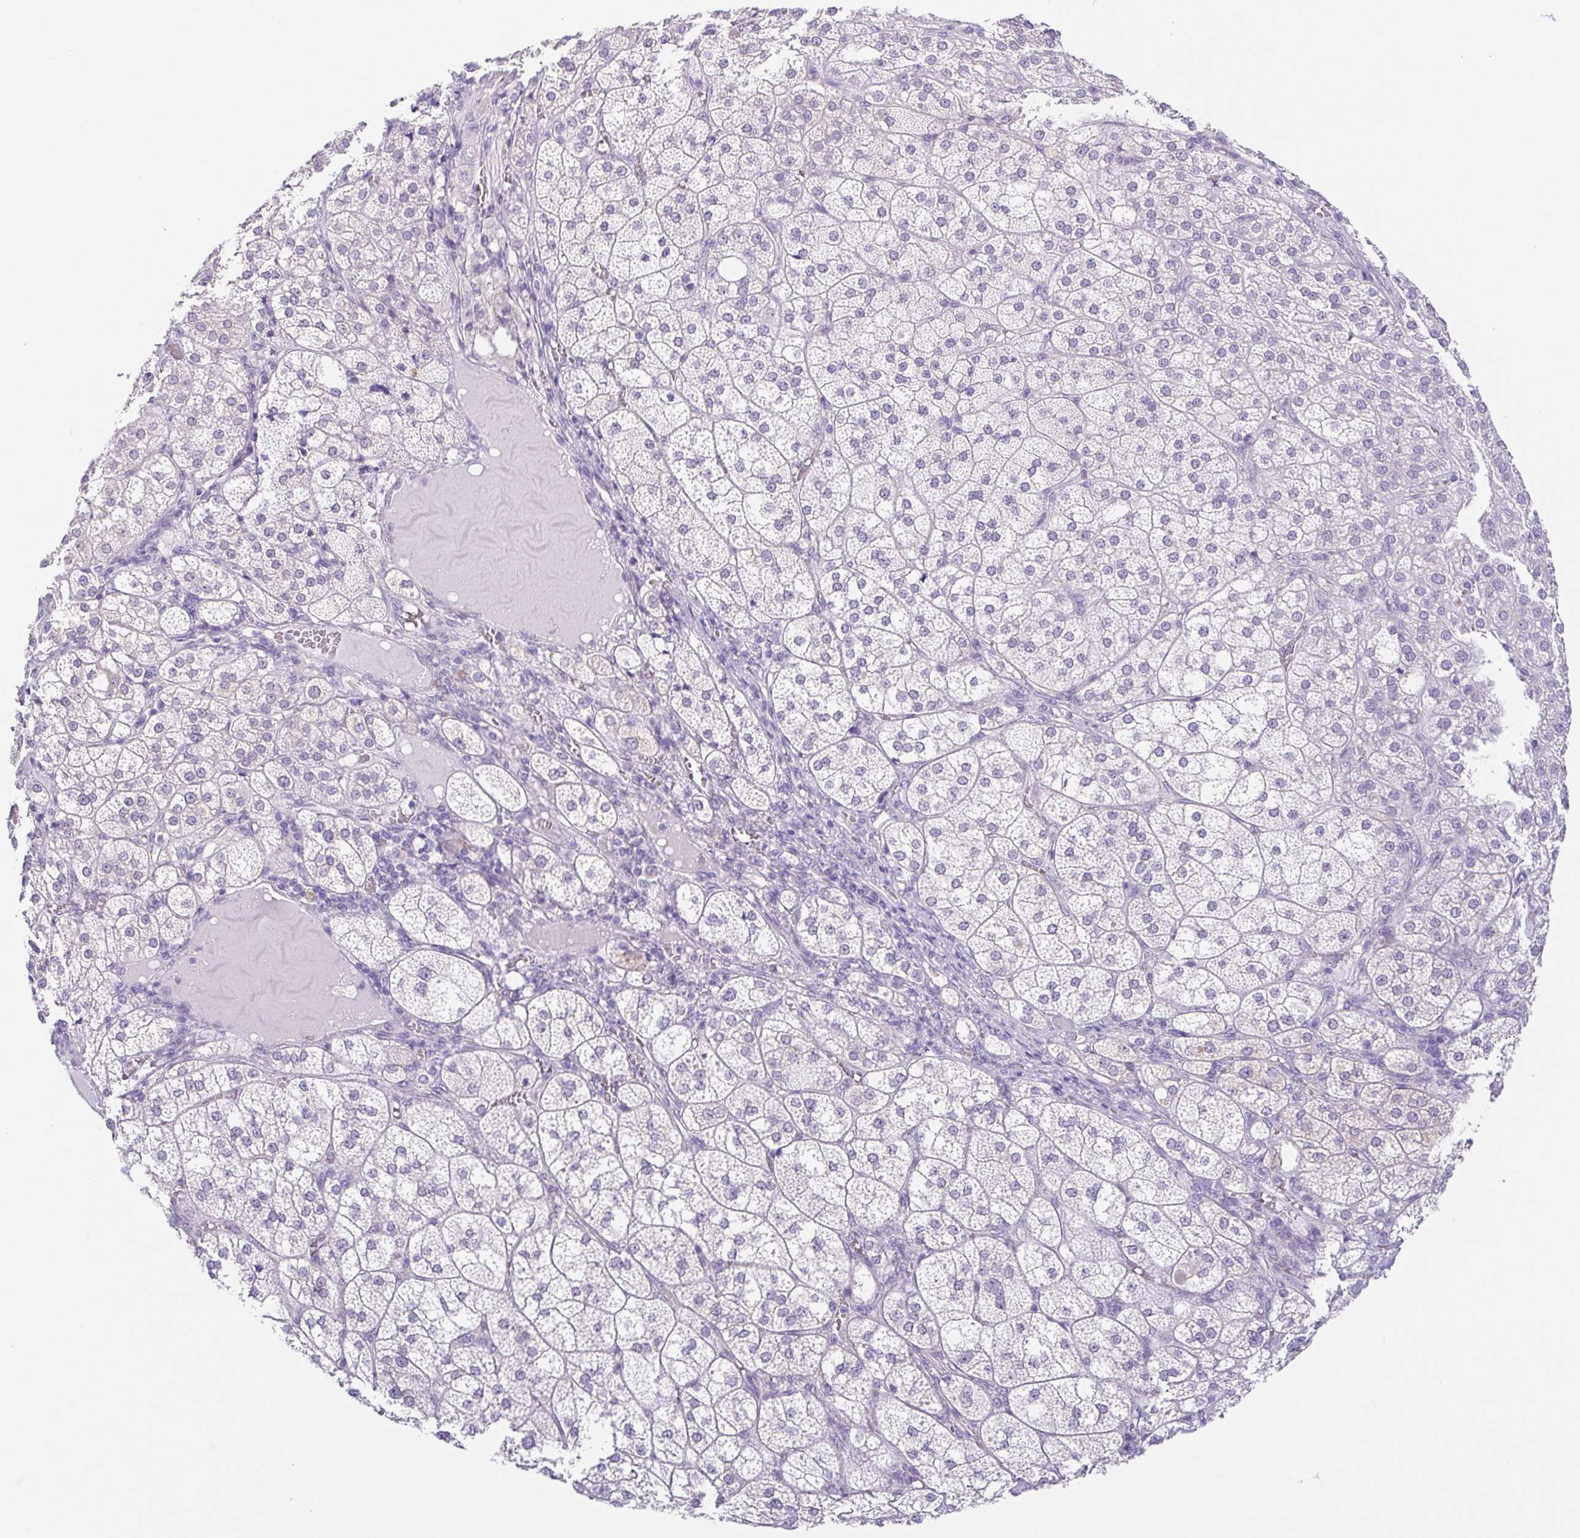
{"staining": {"intensity": "negative", "quantity": "none", "location": "none"}, "tissue": "adrenal gland", "cell_type": "Glandular cells", "image_type": "normal", "snomed": [{"axis": "morphology", "description": "Normal tissue, NOS"}, {"axis": "topography", "description": "Adrenal gland"}], "caption": "High magnification brightfield microscopy of normal adrenal gland stained with DAB (brown) and counterstained with hematoxylin (blue): glandular cells show no significant staining. (Brightfield microscopy of DAB immunohistochemistry (IHC) at high magnification).", "gene": "KRTDAP", "patient": {"sex": "female", "age": 60}}